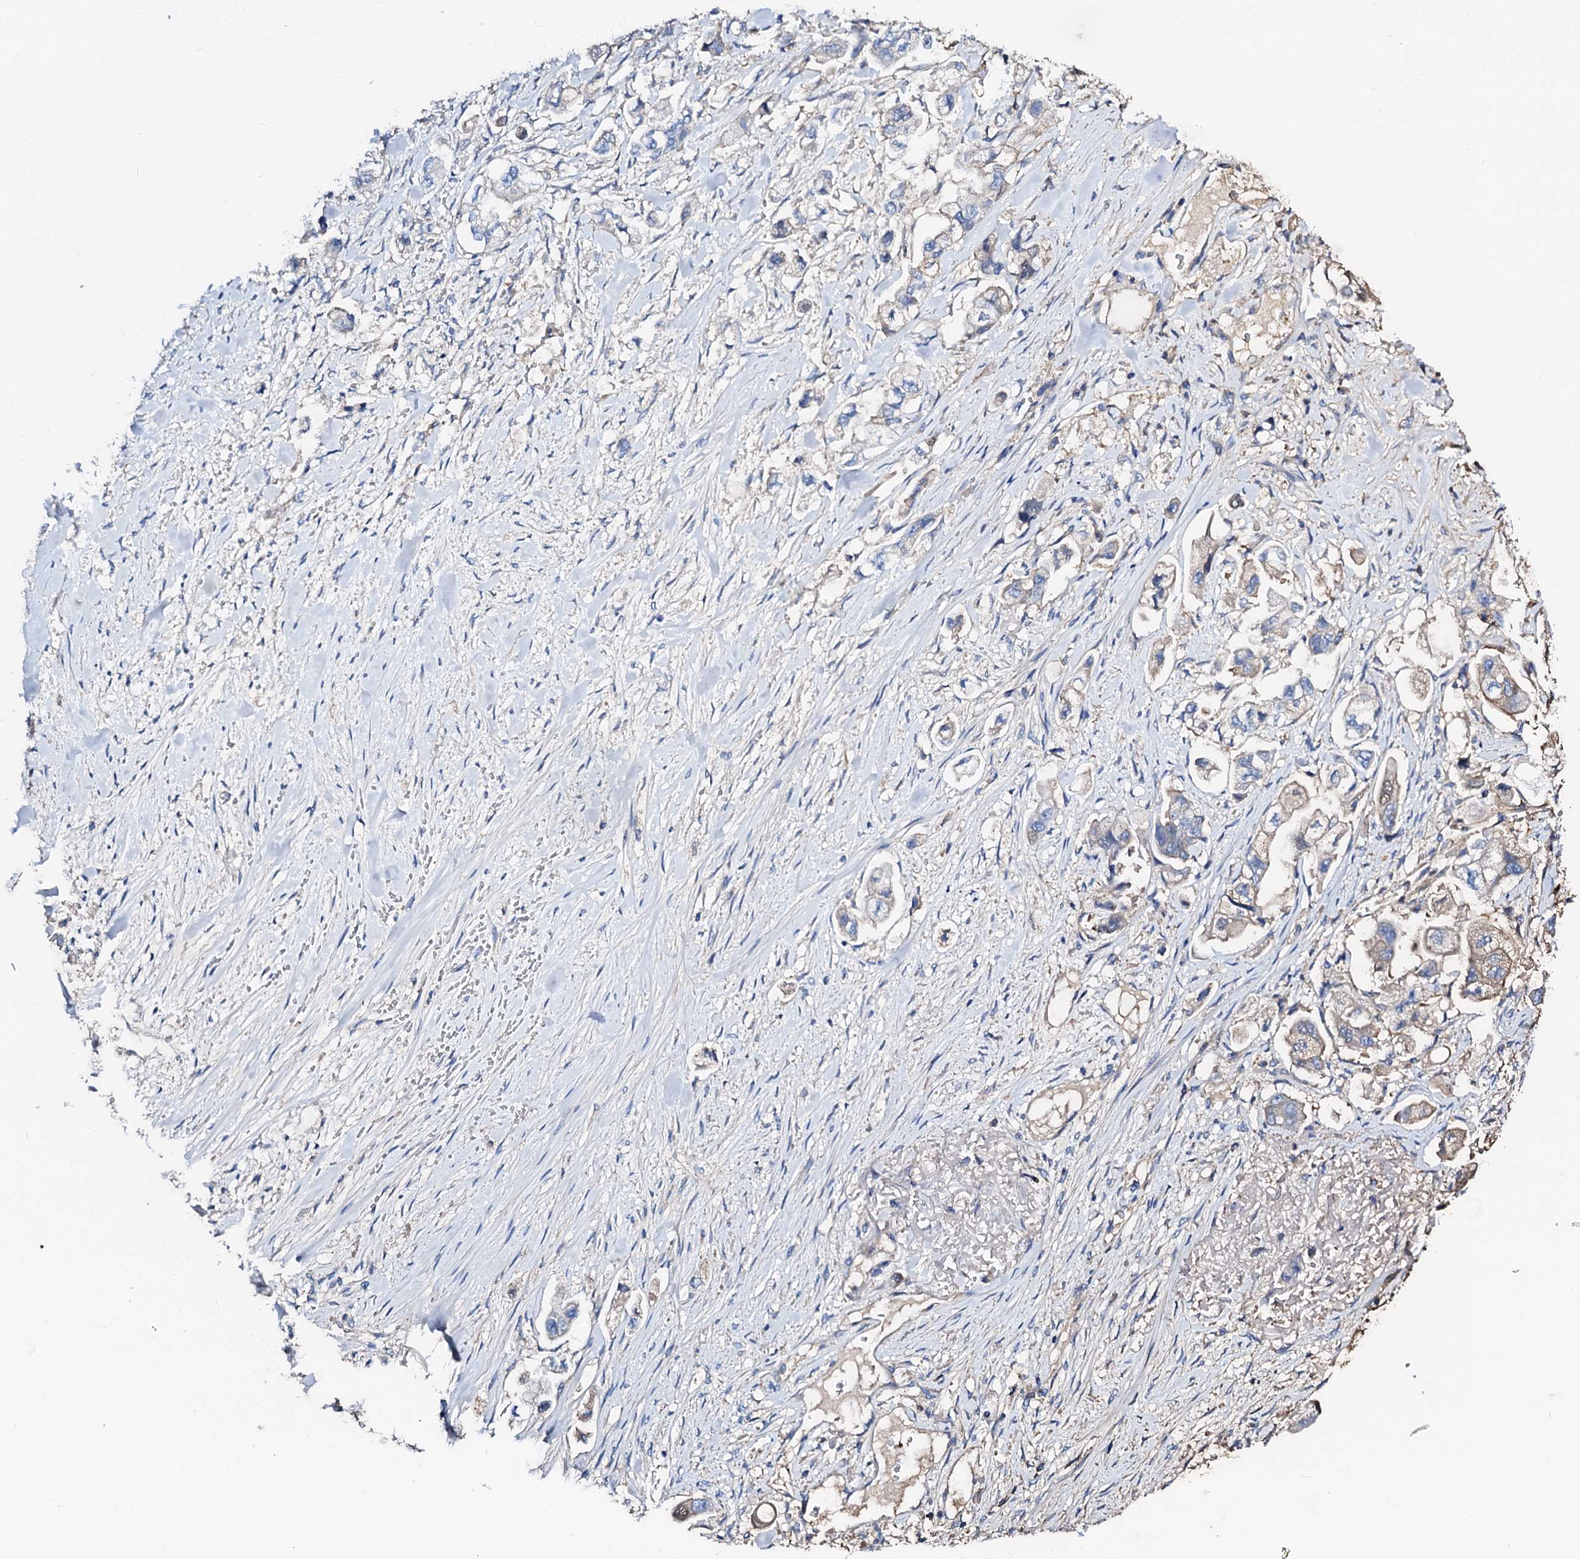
{"staining": {"intensity": "negative", "quantity": "none", "location": "none"}, "tissue": "stomach cancer", "cell_type": "Tumor cells", "image_type": "cancer", "snomed": [{"axis": "morphology", "description": "Adenocarcinoma, NOS"}, {"axis": "topography", "description": "Stomach"}], "caption": "Immunohistochemistry (IHC) image of human stomach cancer (adenocarcinoma) stained for a protein (brown), which shows no positivity in tumor cells. Nuclei are stained in blue.", "gene": "CSKMT", "patient": {"sex": "male", "age": 62}}